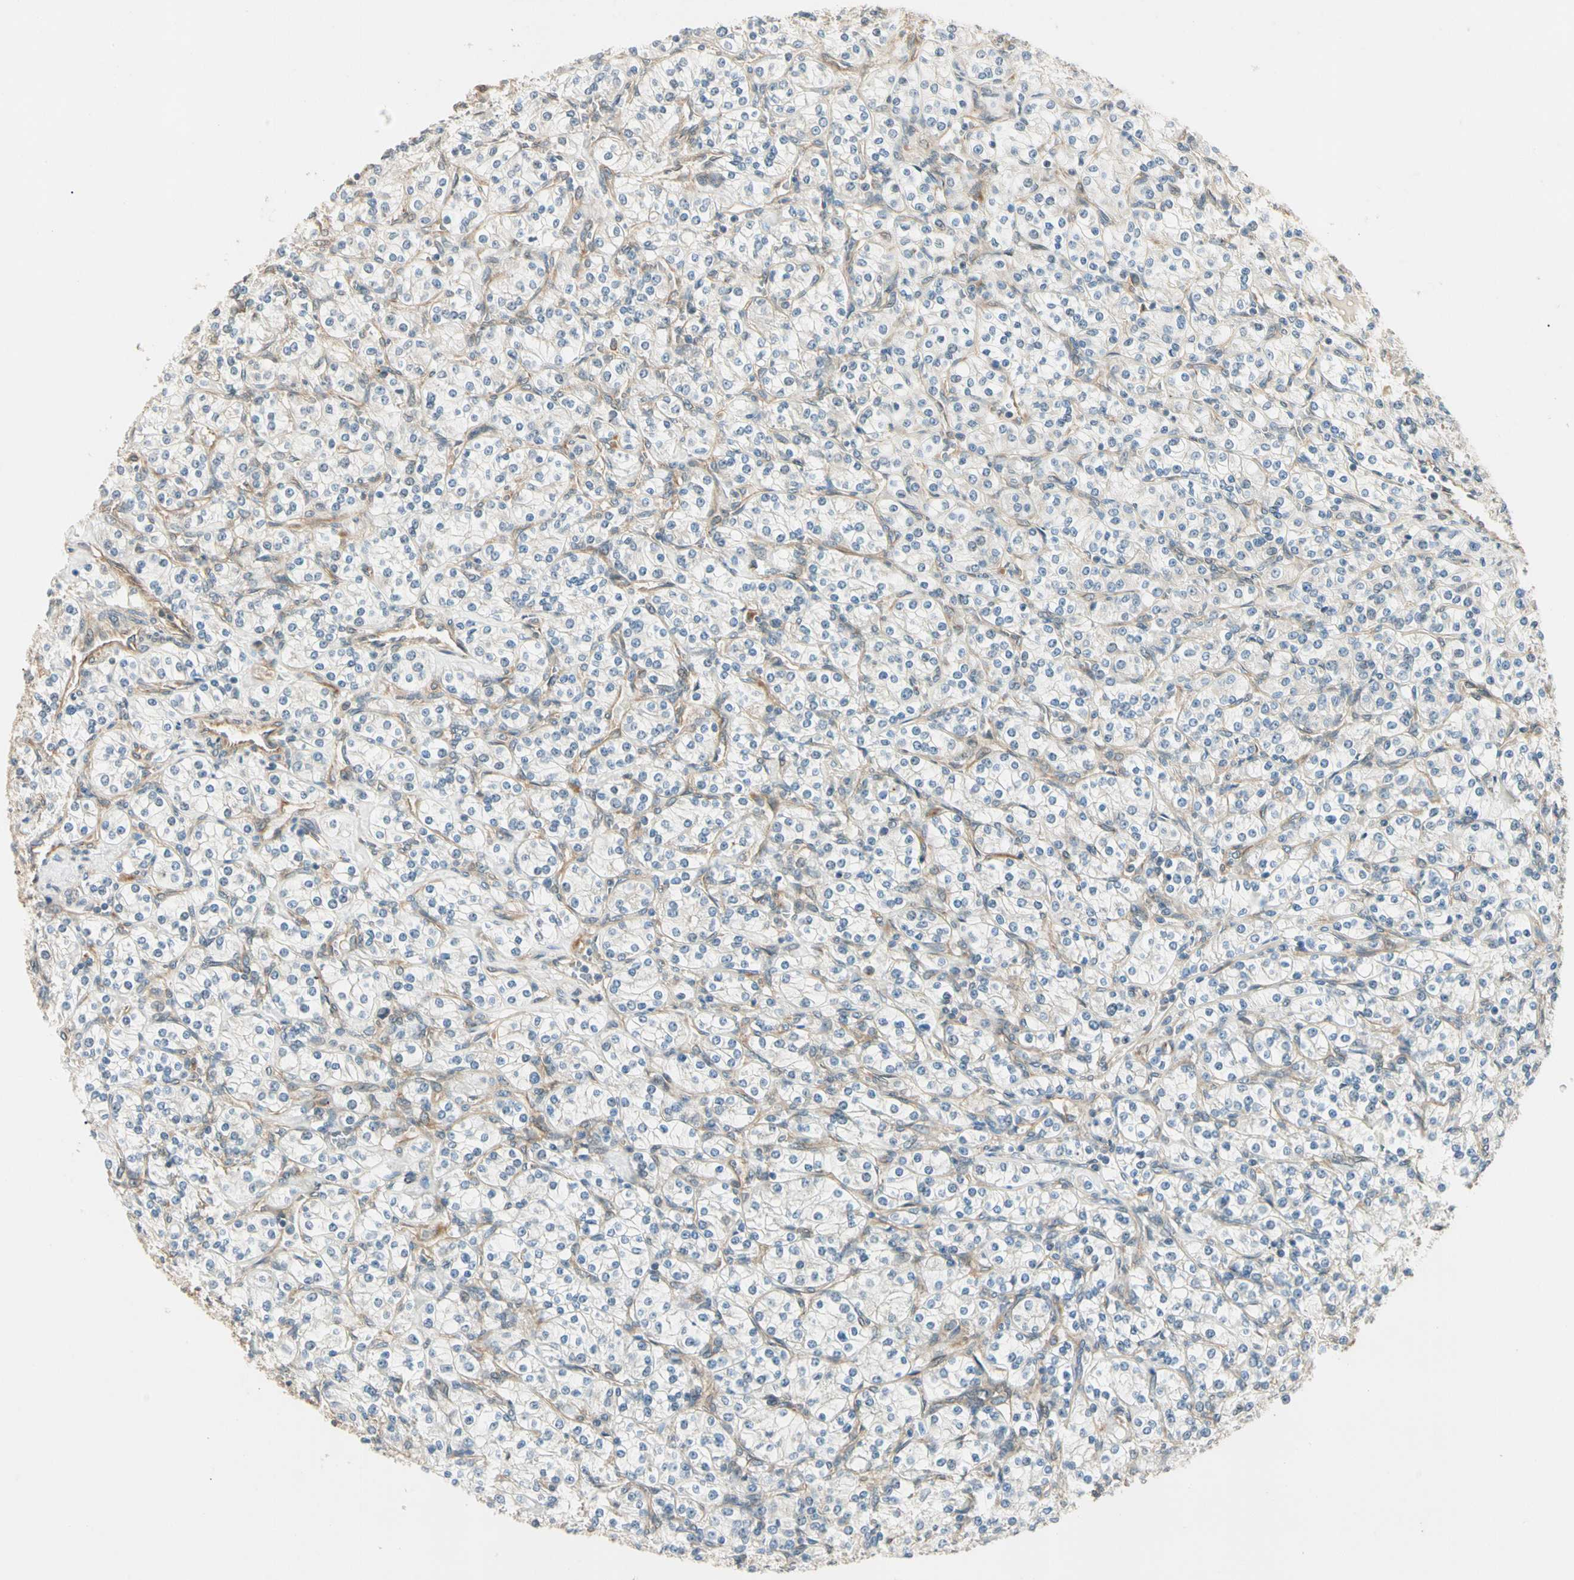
{"staining": {"intensity": "negative", "quantity": "none", "location": "none"}, "tissue": "renal cancer", "cell_type": "Tumor cells", "image_type": "cancer", "snomed": [{"axis": "morphology", "description": "Adenocarcinoma, NOS"}, {"axis": "topography", "description": "Kidney"}], "caption": "Human renal adenocarcinoma stained for a protein using immunohistochemistry (IHC) reveals no staining in tumor cells.", "gene": "ROCK2", "patient": {"sex": "male", "age": 77}}